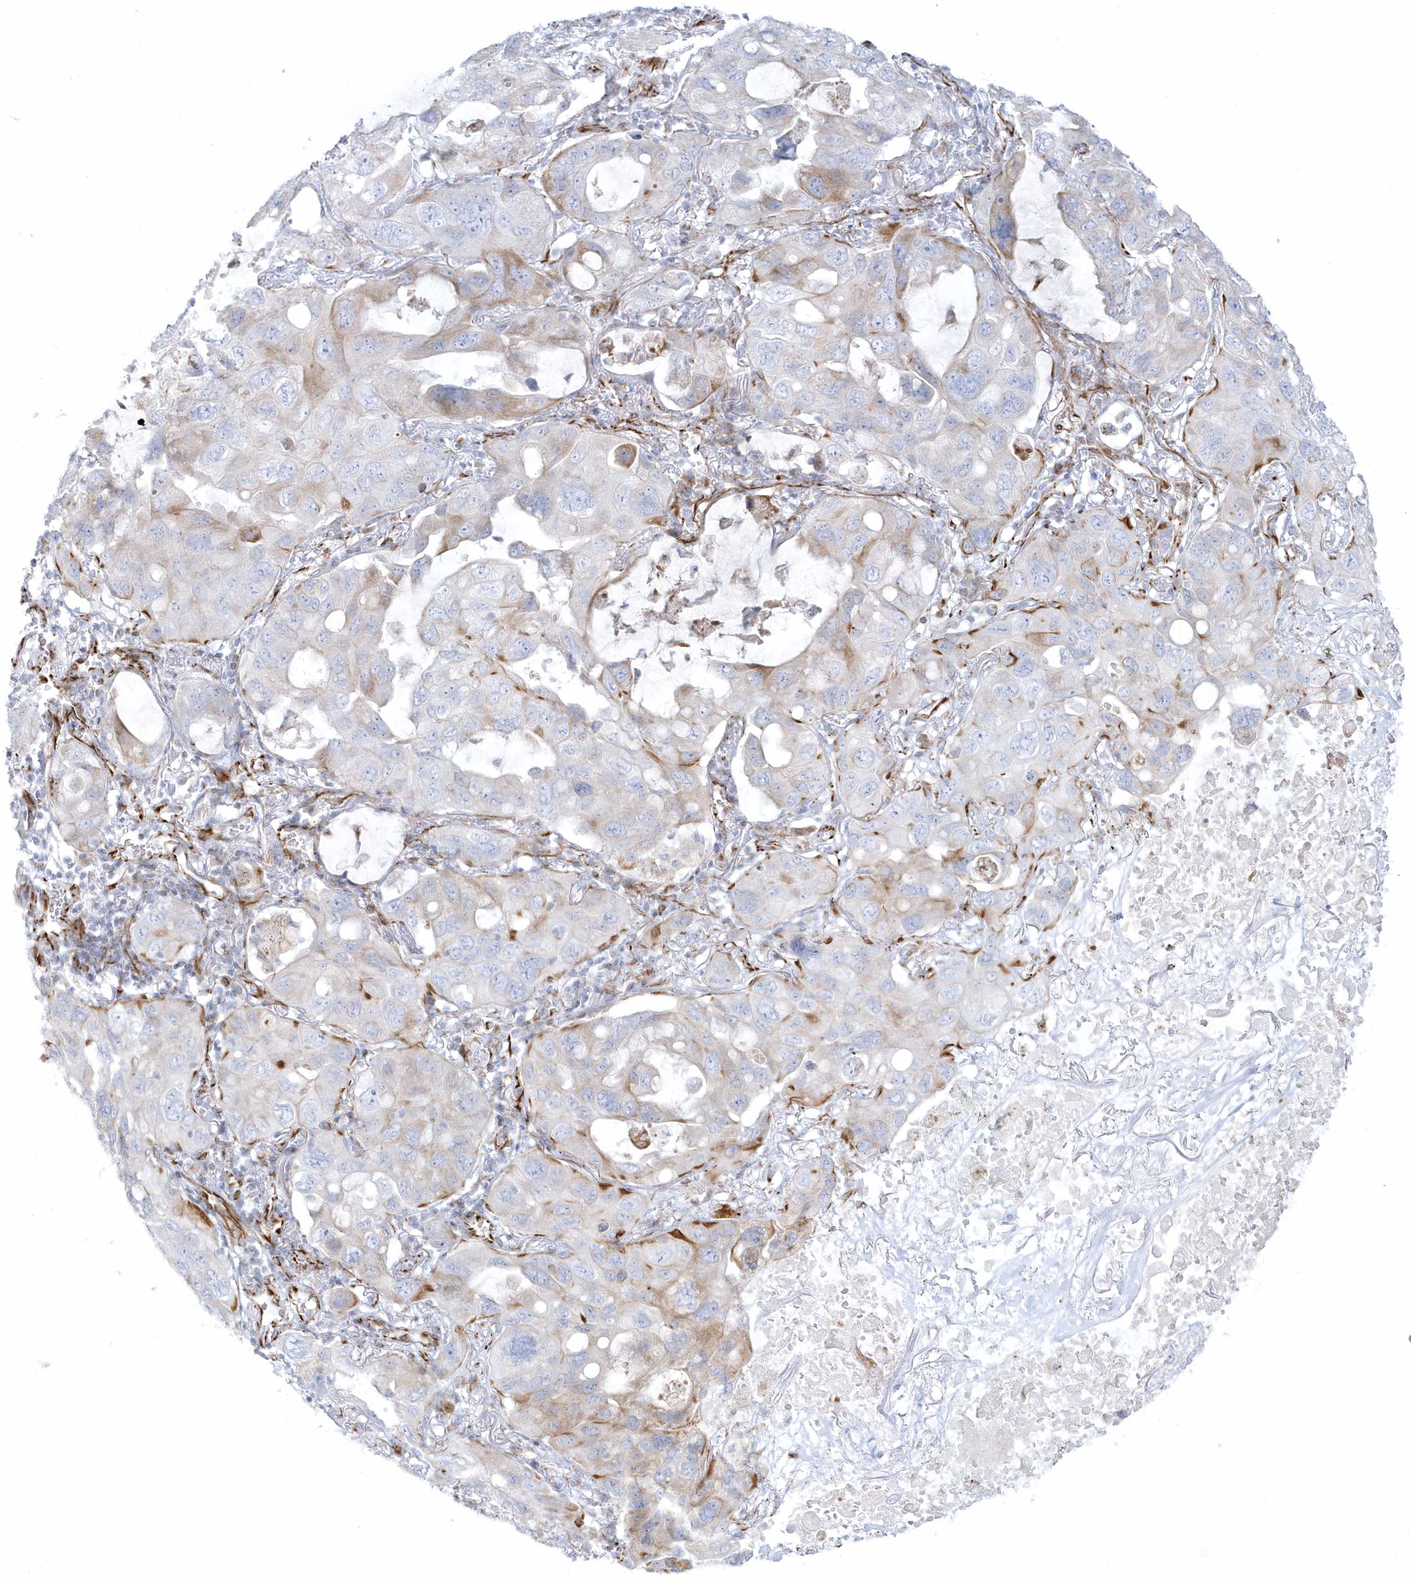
{"staining": {"intensity": "weak", "quantity": "25%-75%", "location": "cytoplasmic/membranous"}, "tissue": "lung cancer", "cell_type": "Tumor cells", "image_type": "cancer", "snomed": [{"axis": "morphology", "description": "Squamous cell carcinoma, NOS"}, {"axis": "topography", "description": "Lung"}], "caption": "About 25%-75% of tumor cells in lung cancer exhibit weak cytoplasmic/membranous protein positivity as visualized by brown immunohistochemical staining.", "gene": "PPIL6", "patient": {"sex": "female", "age": 73}}